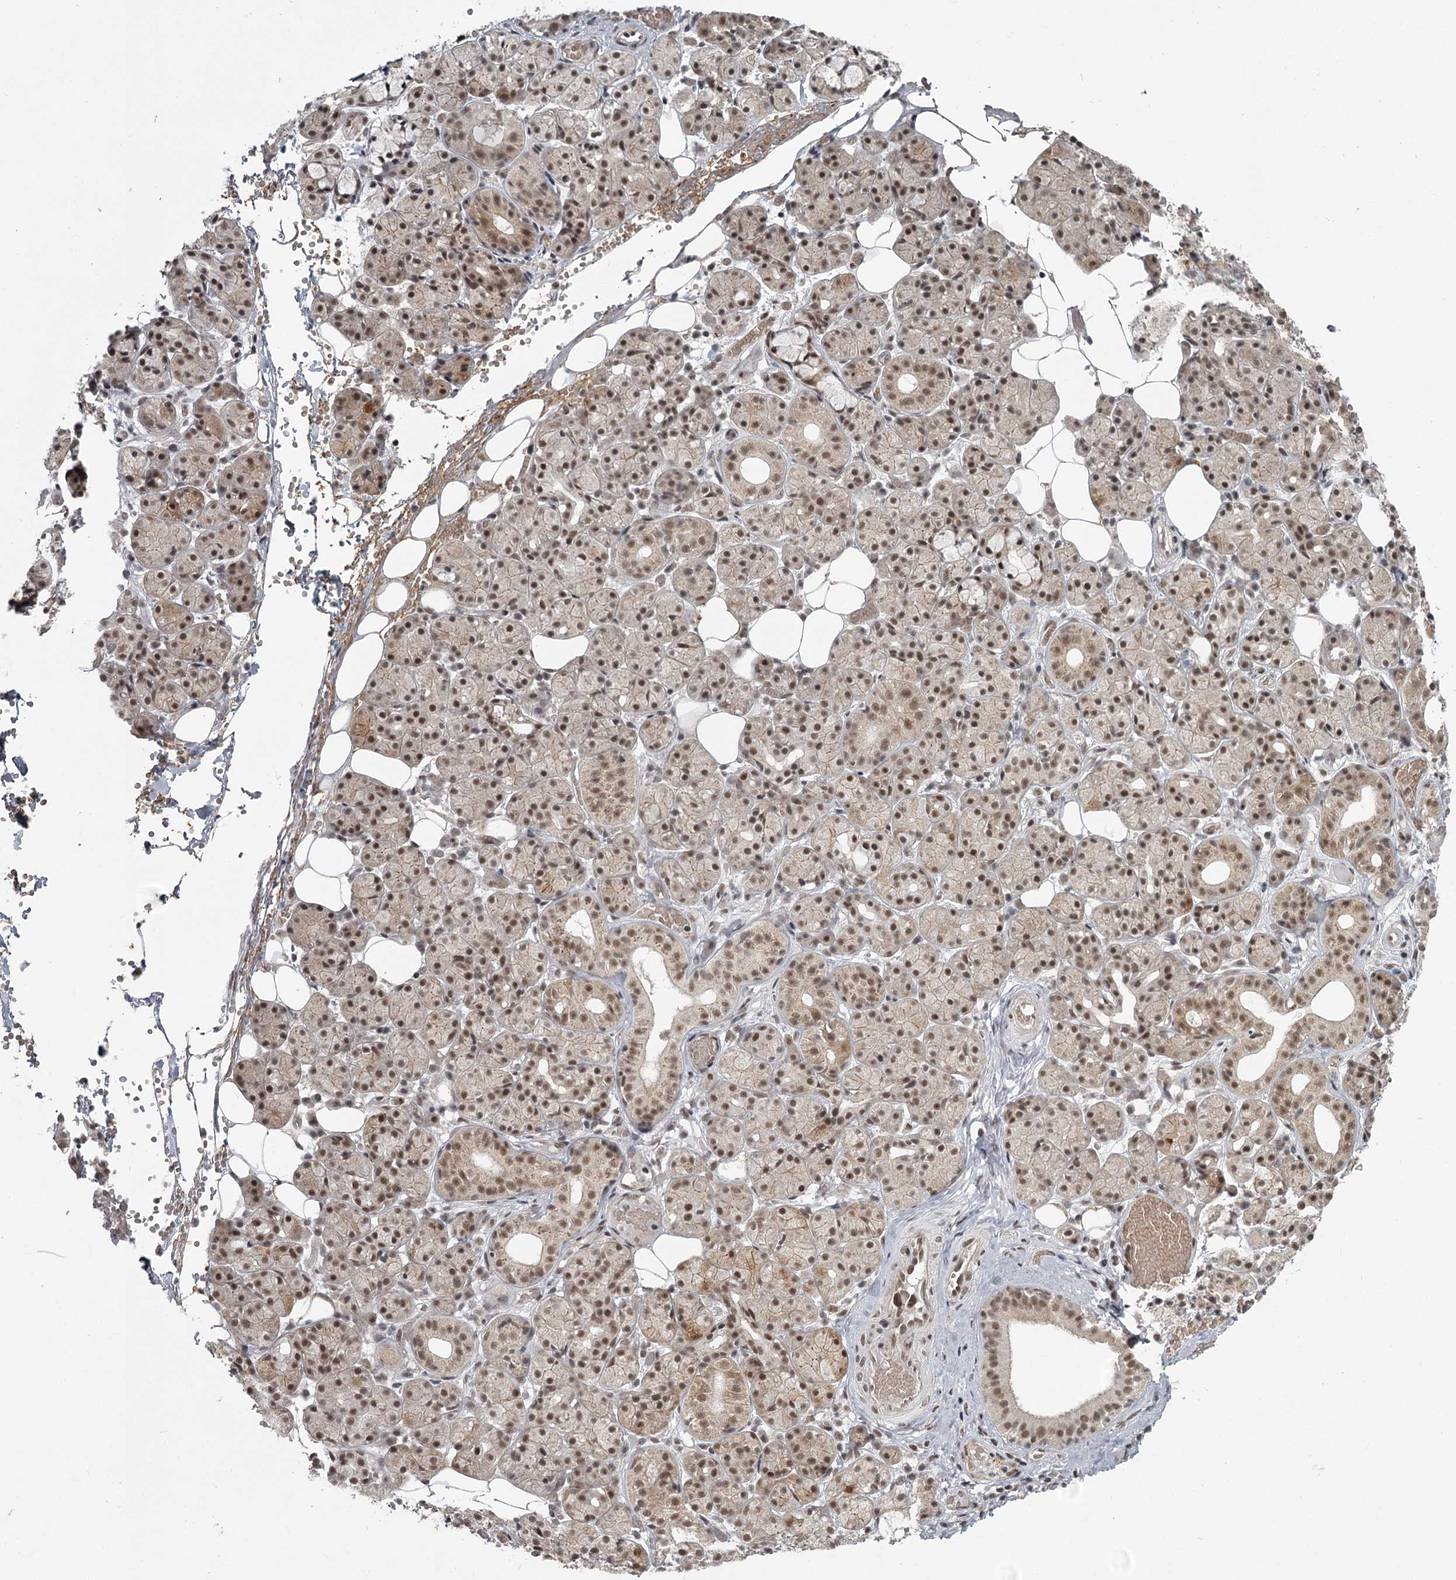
{"staining": {"intensity": "moderate", "quantity": "25%-75%", "location": "nuclear"}, "tissue": "salivary gland", "cell_type": "Glandular cells", "image_type": "normal", "snomed": [{"axis": "morphology", "description": "Normal tissue, NOS"}, {"axis": "topography", "description": "Salivary gland"}], "caption": "Protein expression analysis of normal human salivary gland reveals moderate nuclear staining in about 25%-75% of glandular cells.", "gene": "FAM13C", "patient": {"sex": "male", "age": 63}}